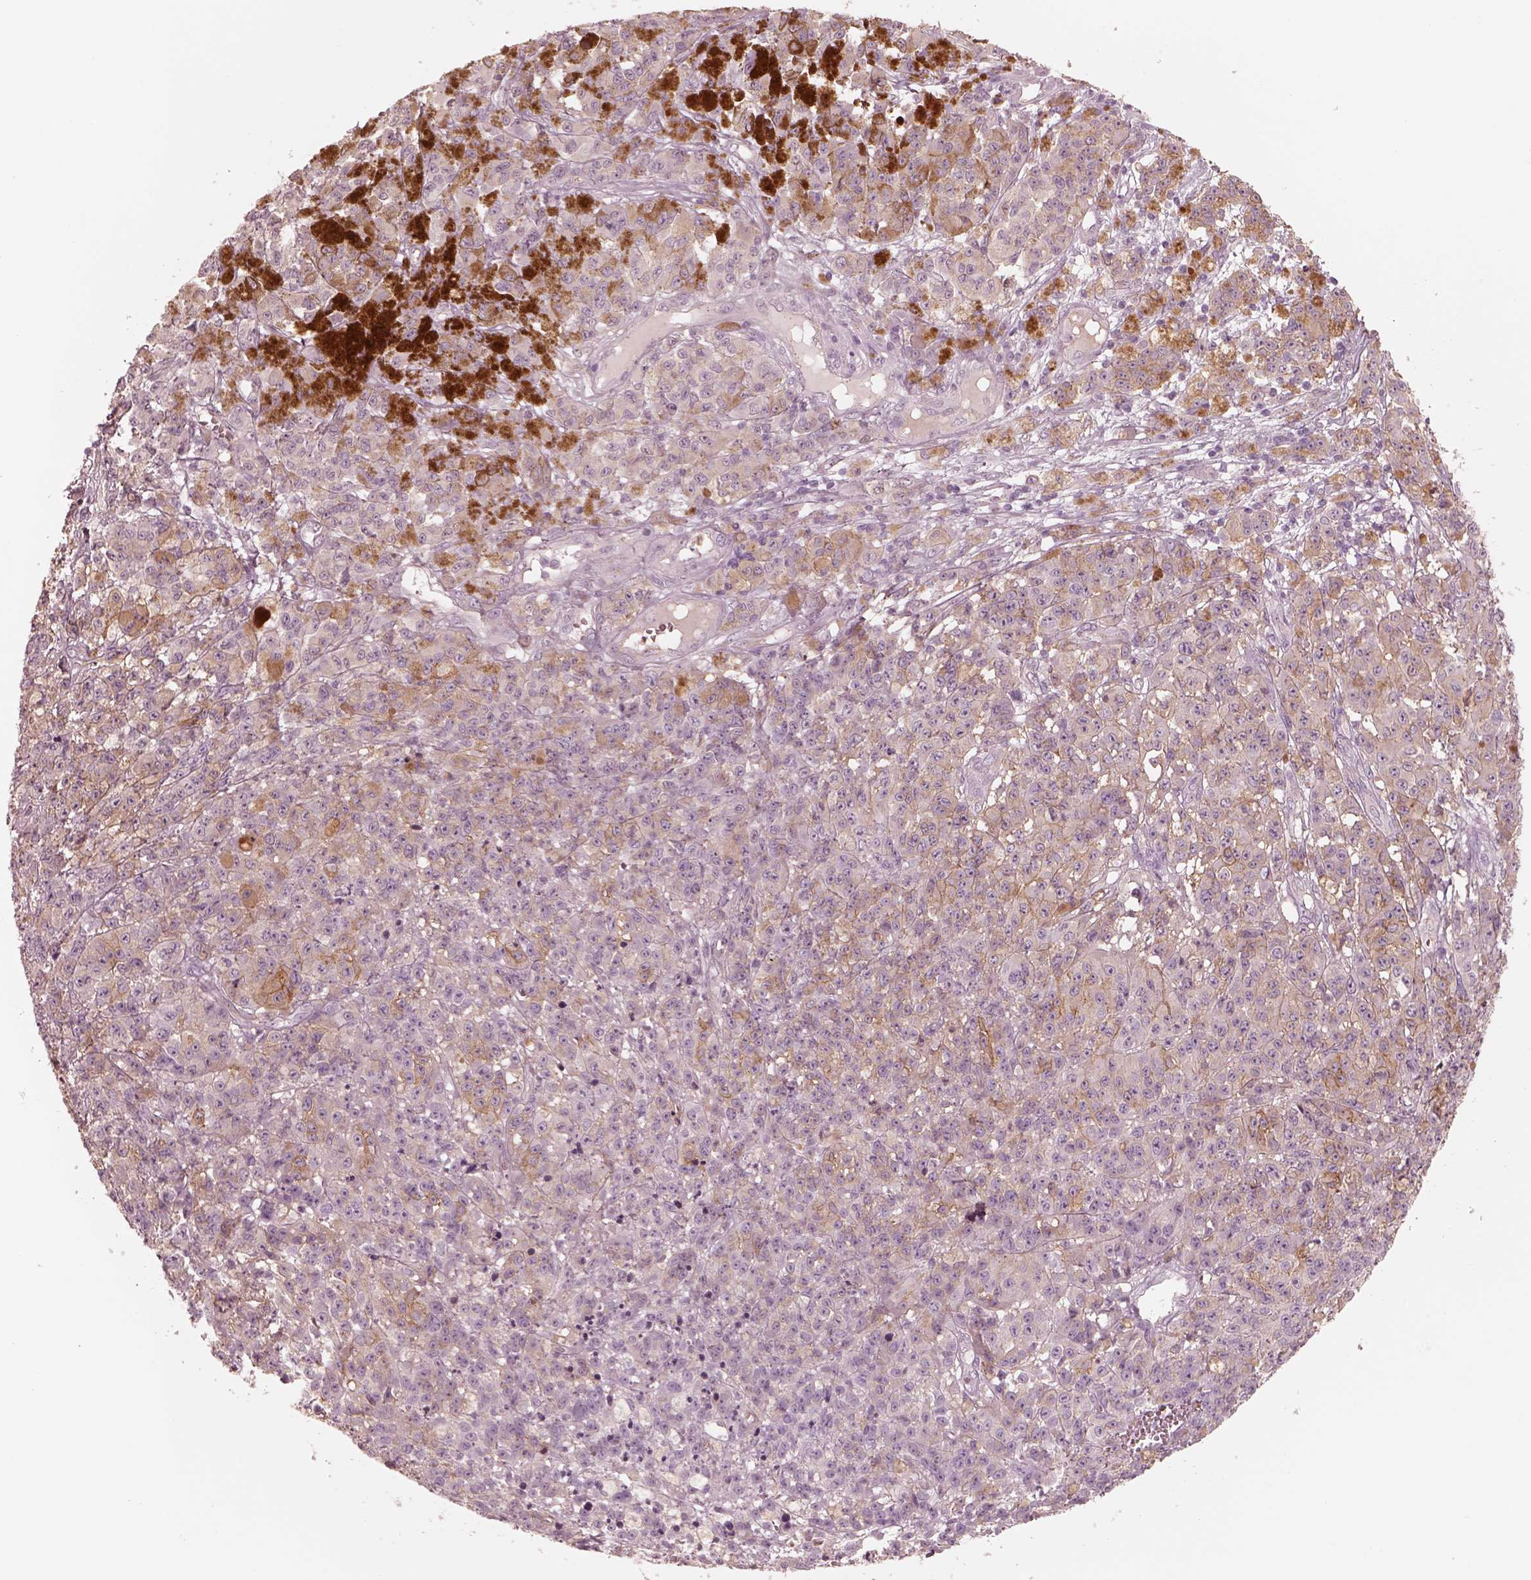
{"staining": {"intensity": "weak", "quantity": "25%-75%", "location": "cytoplasmic/membranous"}, "tissue": "melanoma", "cell_type": "Tumor cells", "image_type": "cancer", "snomed": [{"axis": "morphology", "description": "Malignant melanoma, NOS"}, {"axis": "topography", "description": "Skin"}], "caption": "A photomicrograph of melanoma stained for a protein displays weak cytoplasmic/membranous brown staining in tumor cells. (Stains: DAB (3,3'-diaminobenzidine) in brown, nuclei in blue, Microscopy: brightfield microscopy at high magnification).", "gene": "GPRIN1", "patient": {"sex": "female", "age": 58}}